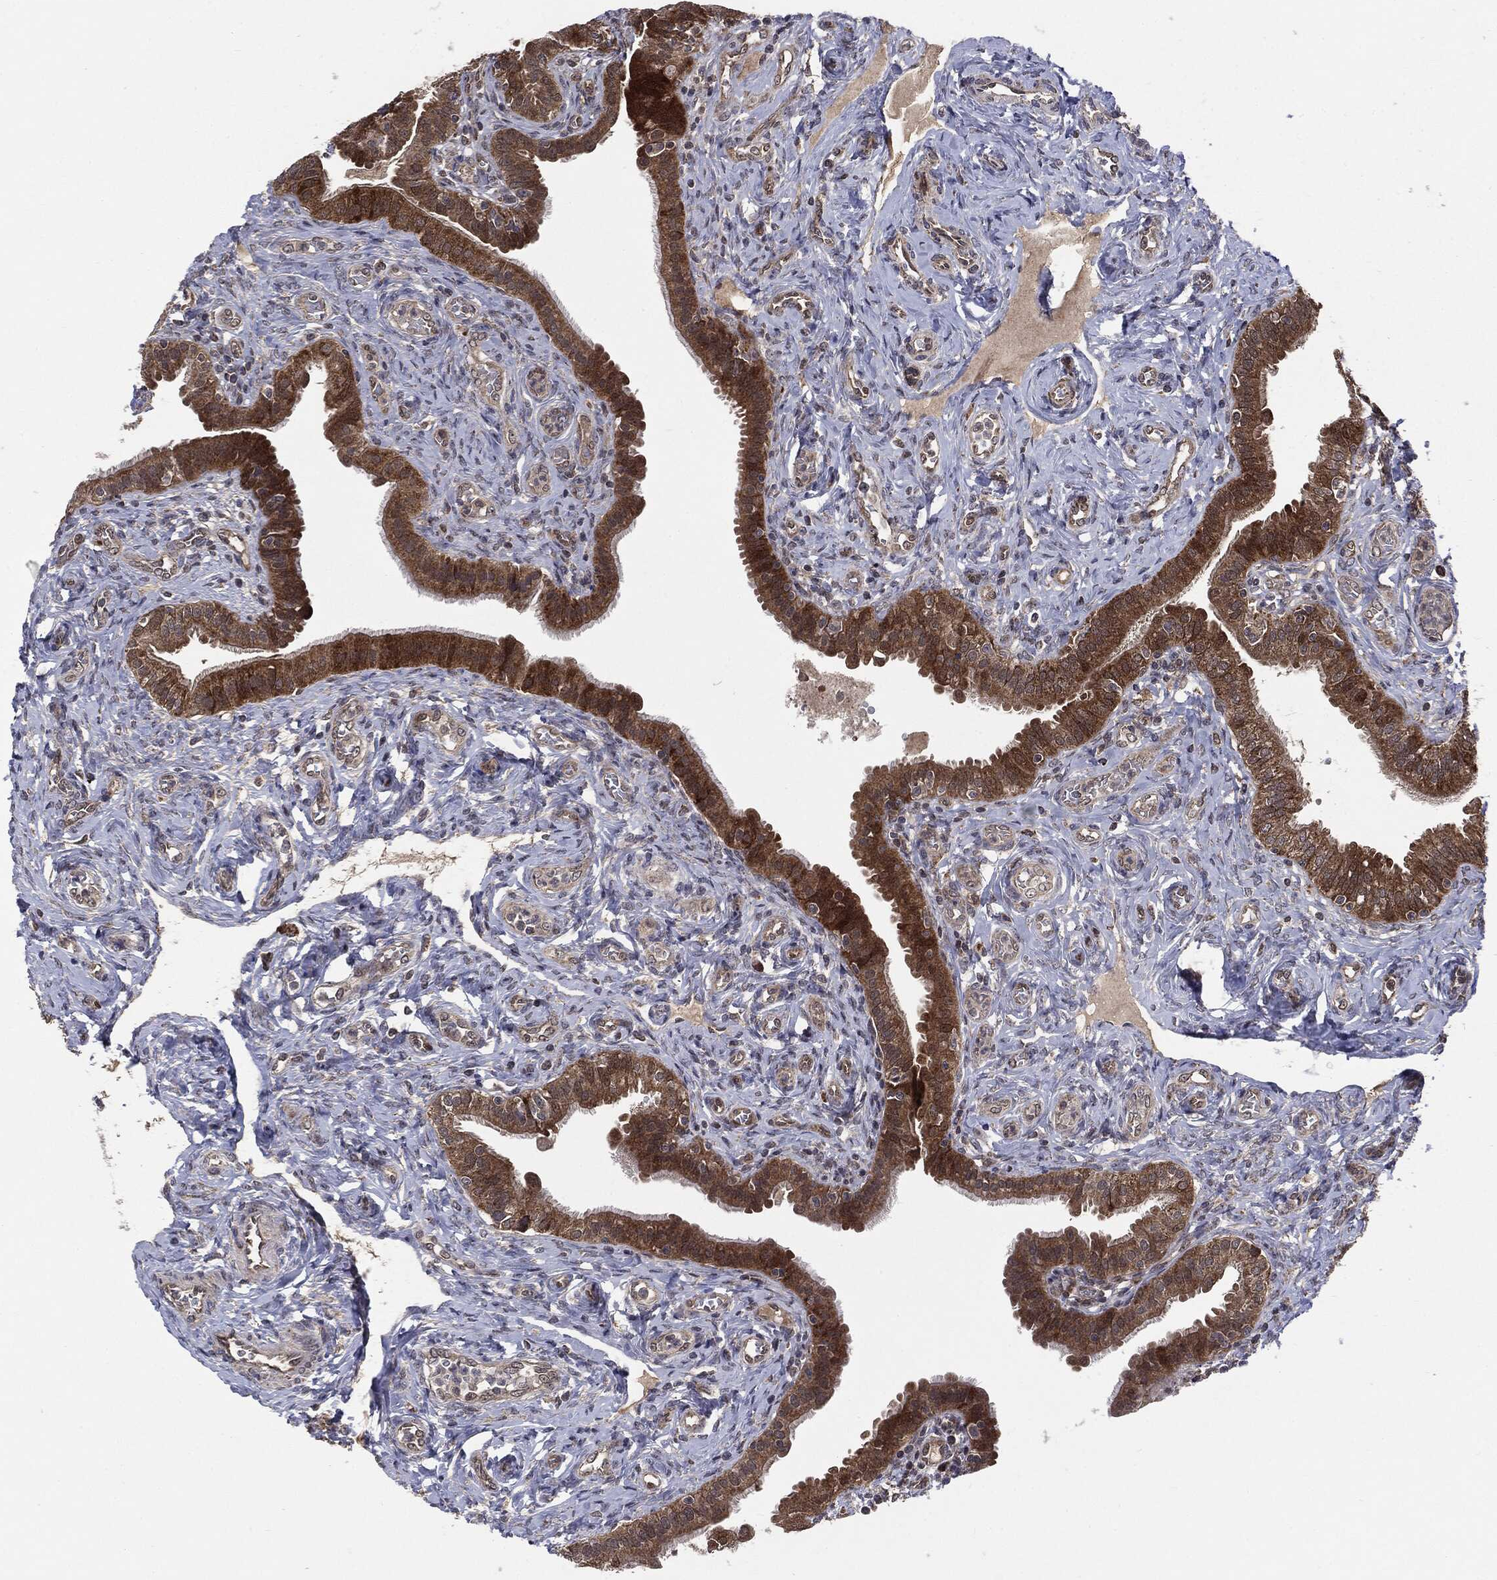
{"staining": {"intensity": "strong", "quantity": ">75%", "location": "cytoplasmic/membranous"}, "tissue": "fallopian tube", "cell_type": "Glandular cells", "image_type": "normal", "snomed": [{"axis": "morphology", "description": "Normal tissue, NOS"}, {"axis": "topography", "description": "Fallopian tube"}], "caption": "Glandular cells show strong cytoplasmic/membranous positivity in approximately >75% of cells in normal fallopian tube.", "gene": "PTPA", "patient": {"sex": "female", "age": 41}}